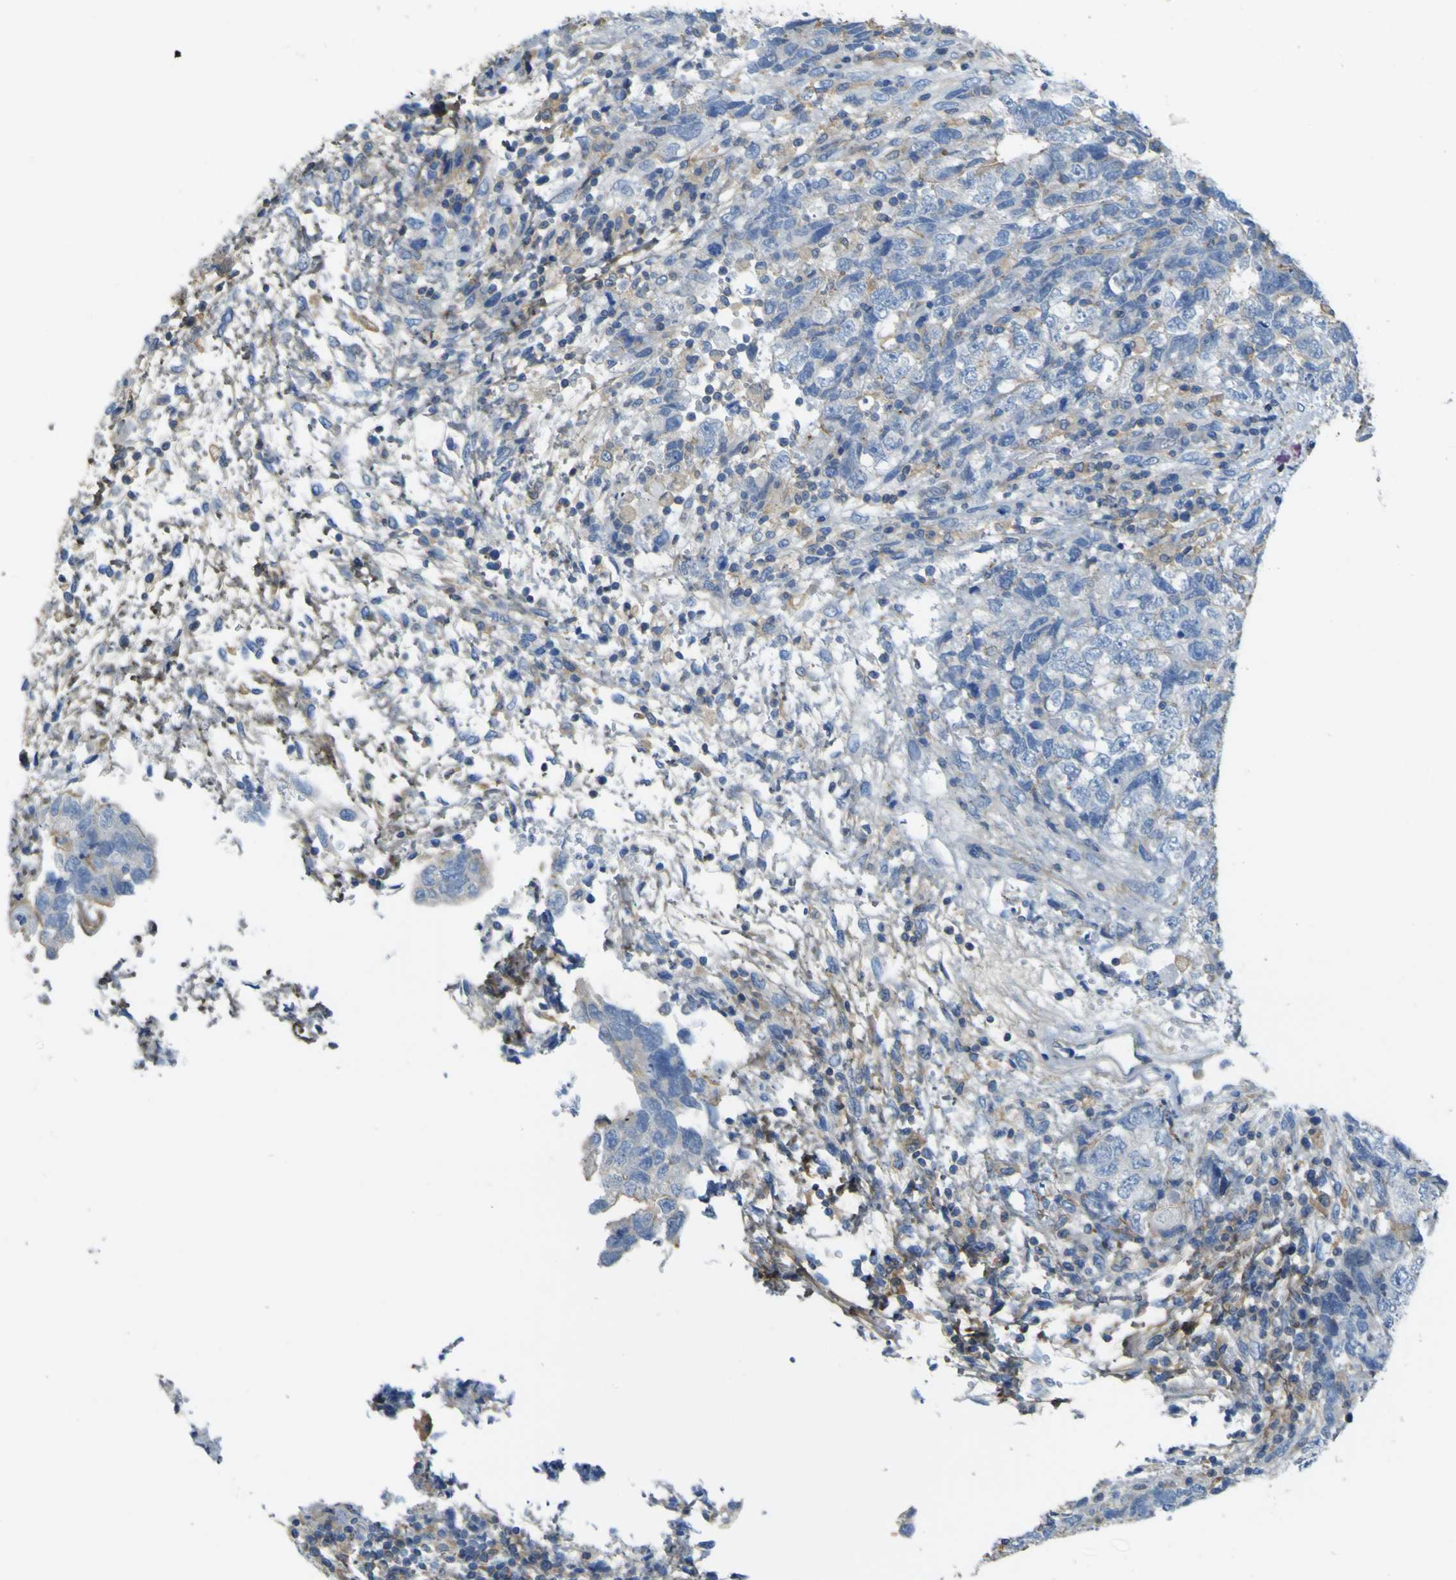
{"staining": {"intensity": "weak", "quantity": "<25%", "location": "cytoplasmic/membranous"}, "tissue": "testis cancer", "cell_type": "Tumor cells", "image_type": "cancer", "snomed": [{"axis": "morphology", "description": "Carcinoma, Embryonal, NOS"}, {"axis": "topography", "description": "Testis"}], "caption": "Immunohistochemical staining of testis embryonal carcinoma exhibits no significant positivity in tumor cells. (Stains: DAB (3,3'-diaminobenzidine) IHC with hematoxylin counter stain, Microscopy: brightfield microscopy at high magnification).", "gene": "OGN", "patient": {"sex": "male", "age": 36}}